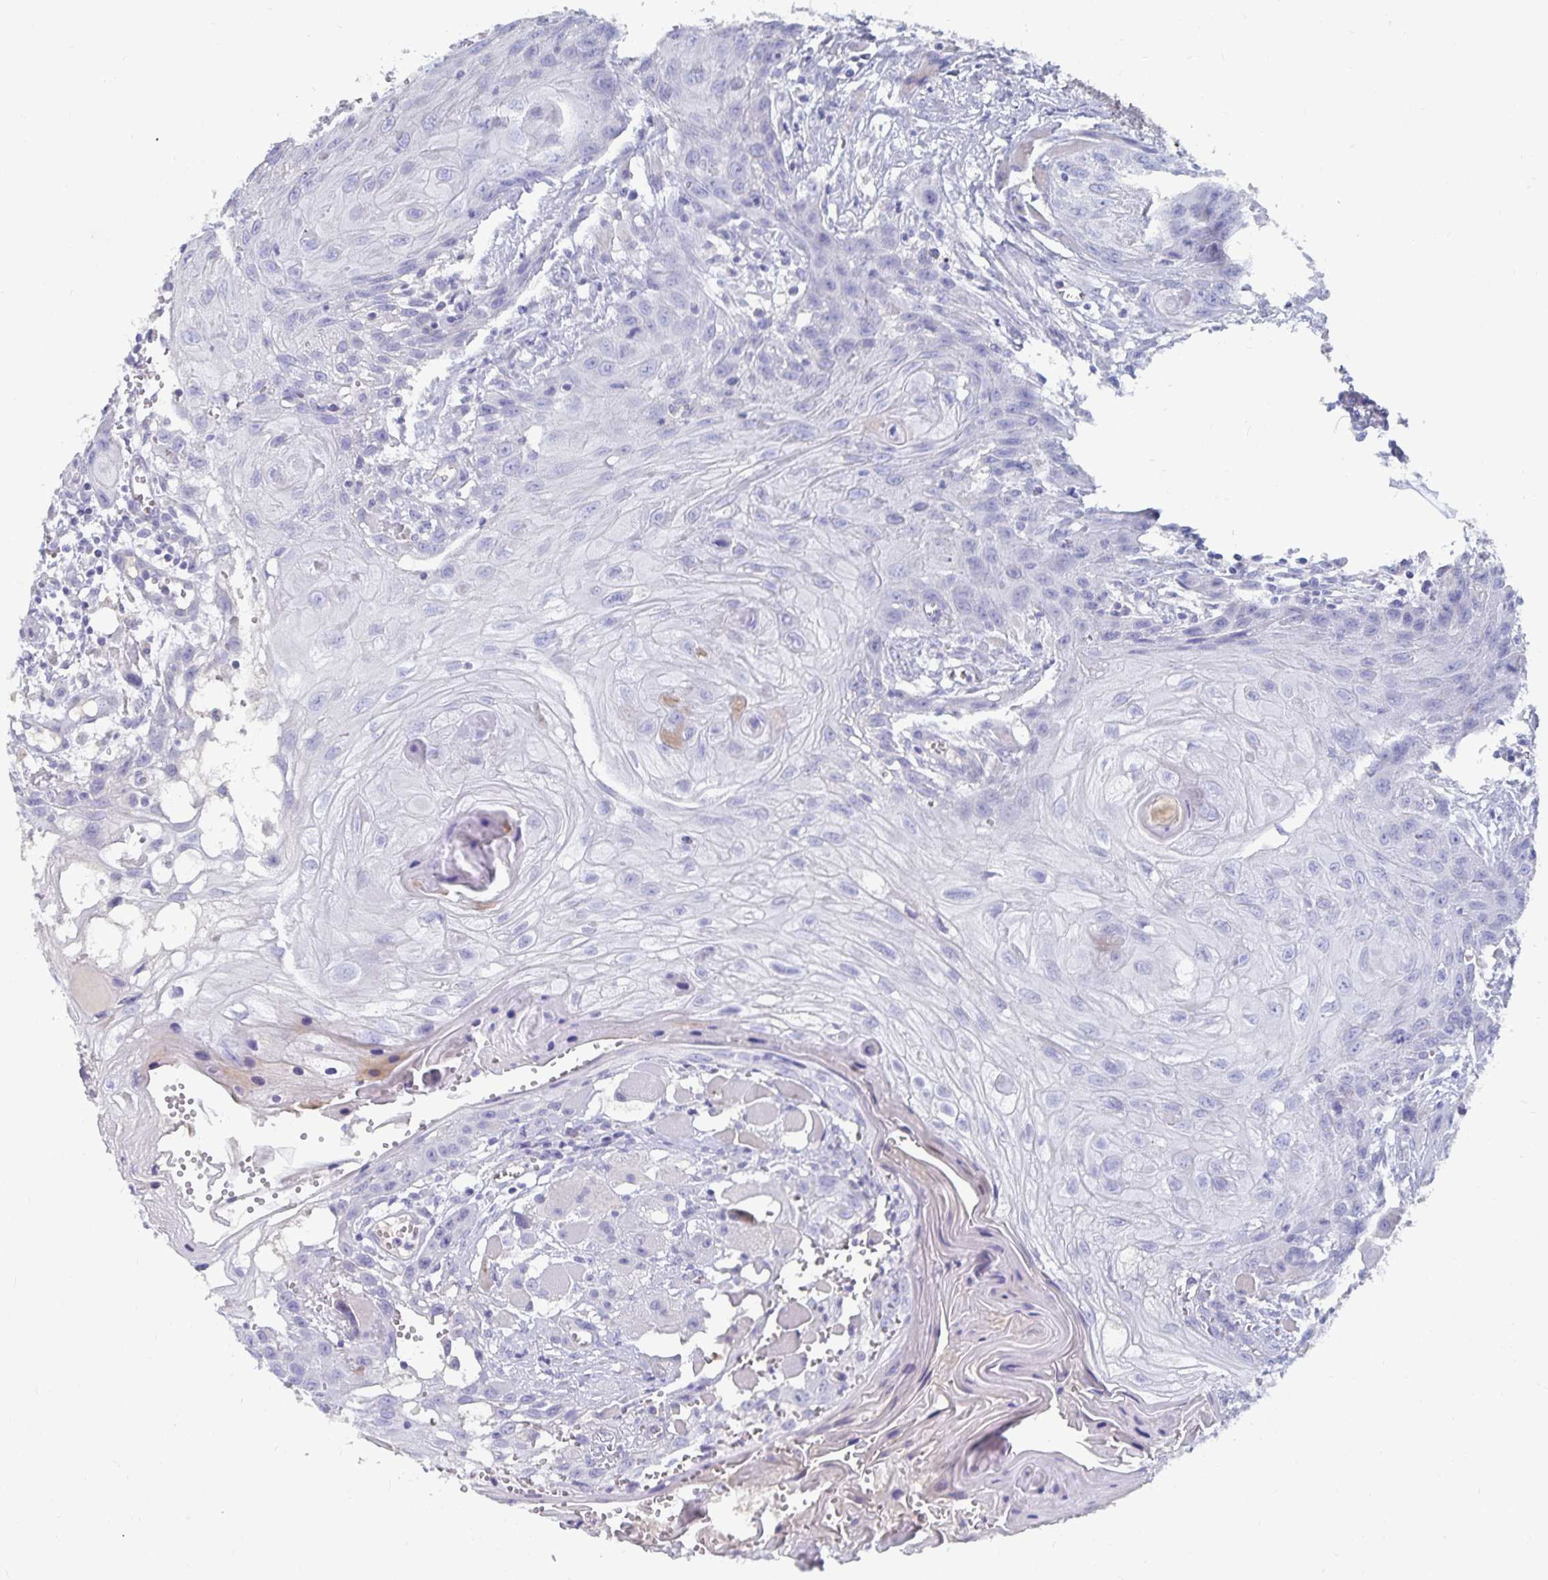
{"staining": {"intensity": "negative", "quantity": "none", "location": "none"}, "tissue": "head and neck cancer", "cell_type": "Tumor cells", "image_type": "cancer", "snomed": [{"axis": "morphology", "description": "Squamous cell carcinoma, NOS"}, {"axis": "topography", "description": "Oral tissue"}, {"axis": "topography", "description": "Head-Neck"}], "caption": "Tumor cells are negative for brown protein staining in head and neck cancer.", "gene": "CFAP69", "patient": {"sex": "male", "age": 58}}